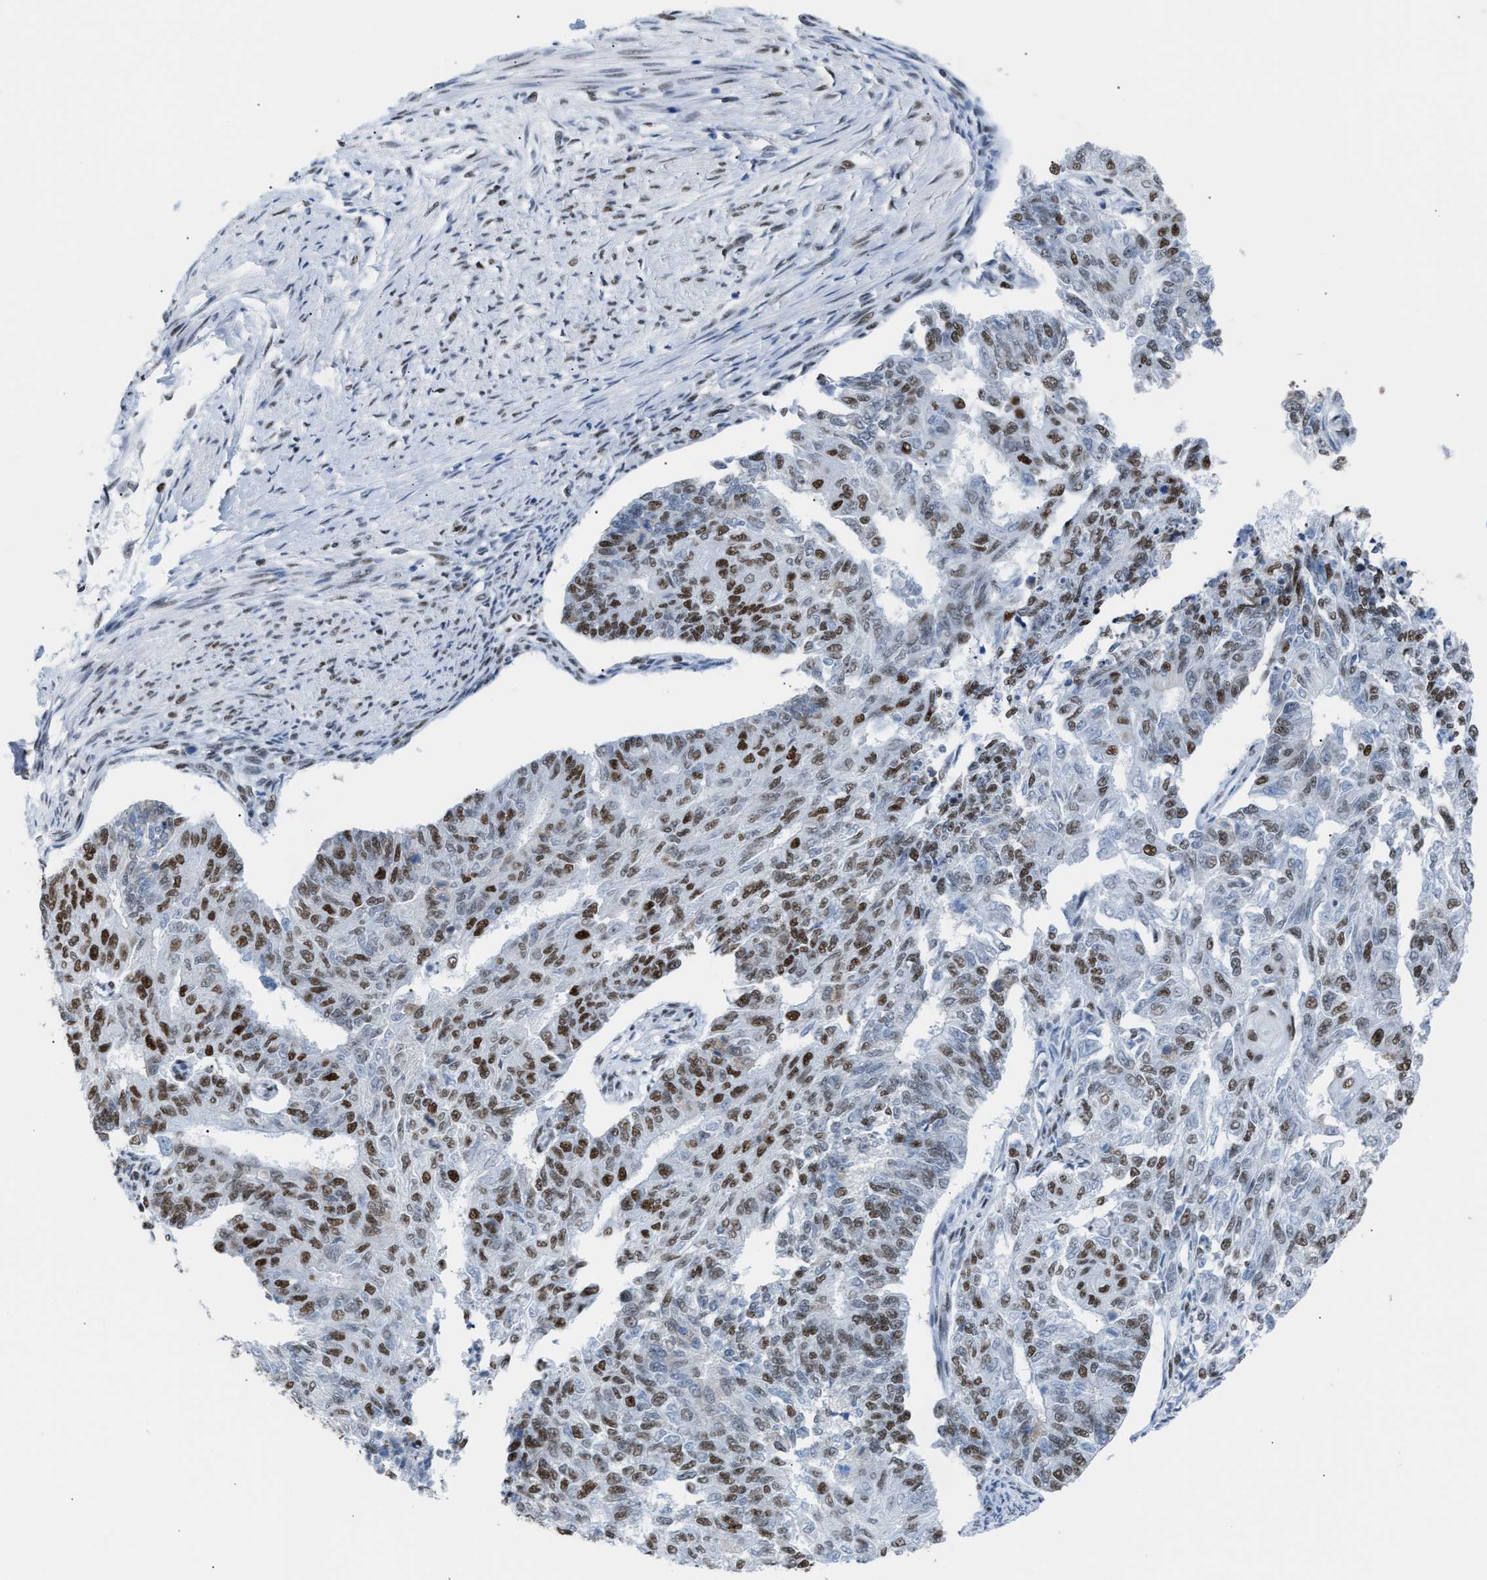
{"staining": {"intensity": "moderate", "quantity": "25%-75%", "location": "nuclear"}, "tissue": "endometrial cancer", "cell_type": "Tumor cells", "image_type": "cancer", "snomed": [{"axis": "morphology", "description": "Adenocarcinoma, NOS"}, {"axis": "topography", "description": "Endometrium"}], "caption": "A high-resolution micrograph shows immunohistochemistry (IHC) staining of endometrial cancer, which displays moderate nuclear staining in approximately 25%-75% of tumor cells.", "gene": "CCAR2", "patient": {"sex": "female", "age": 32}}